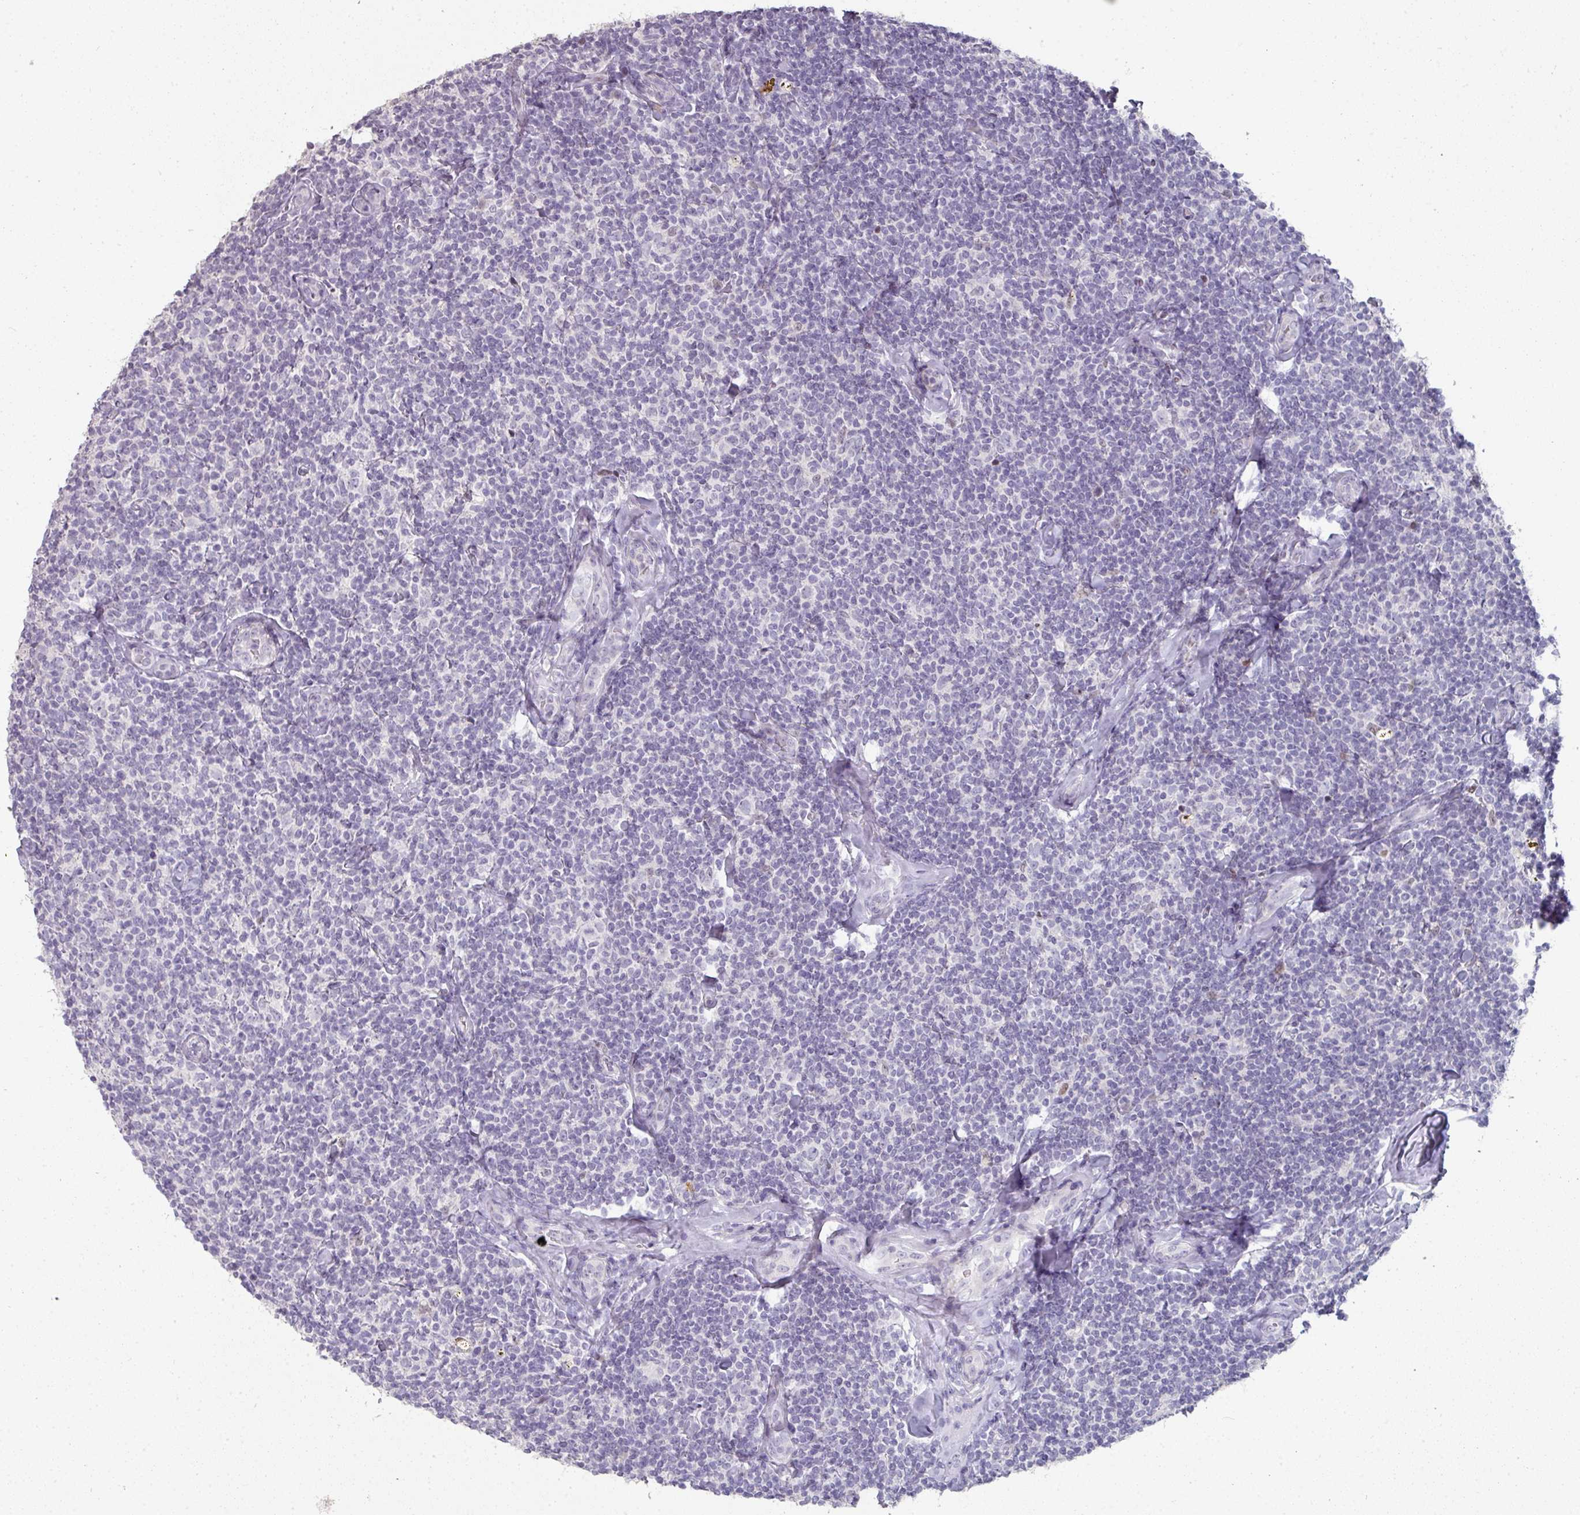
{"staining": {"intensity": "negative", "quantity": "none", "location": "none"}, "tissue": "lymphoma", "cell_type": "Tumor cells", "image_type": "cancer", "snomed": [{"axis": "morphology", "description": "Malignant lymphoma, non-Hodgkin's type, Low grade"}, {"axis": "topography", "description": "Lymph node"}], "caption": "High magnification brightfield microscopy of lymphoma stained with DAB (brown) and counterstained with hematoxylin (blue): tumor cells show no significant staining.", "gene": "GTF2H3", "patient": {"sex": "female", "age": 56}}